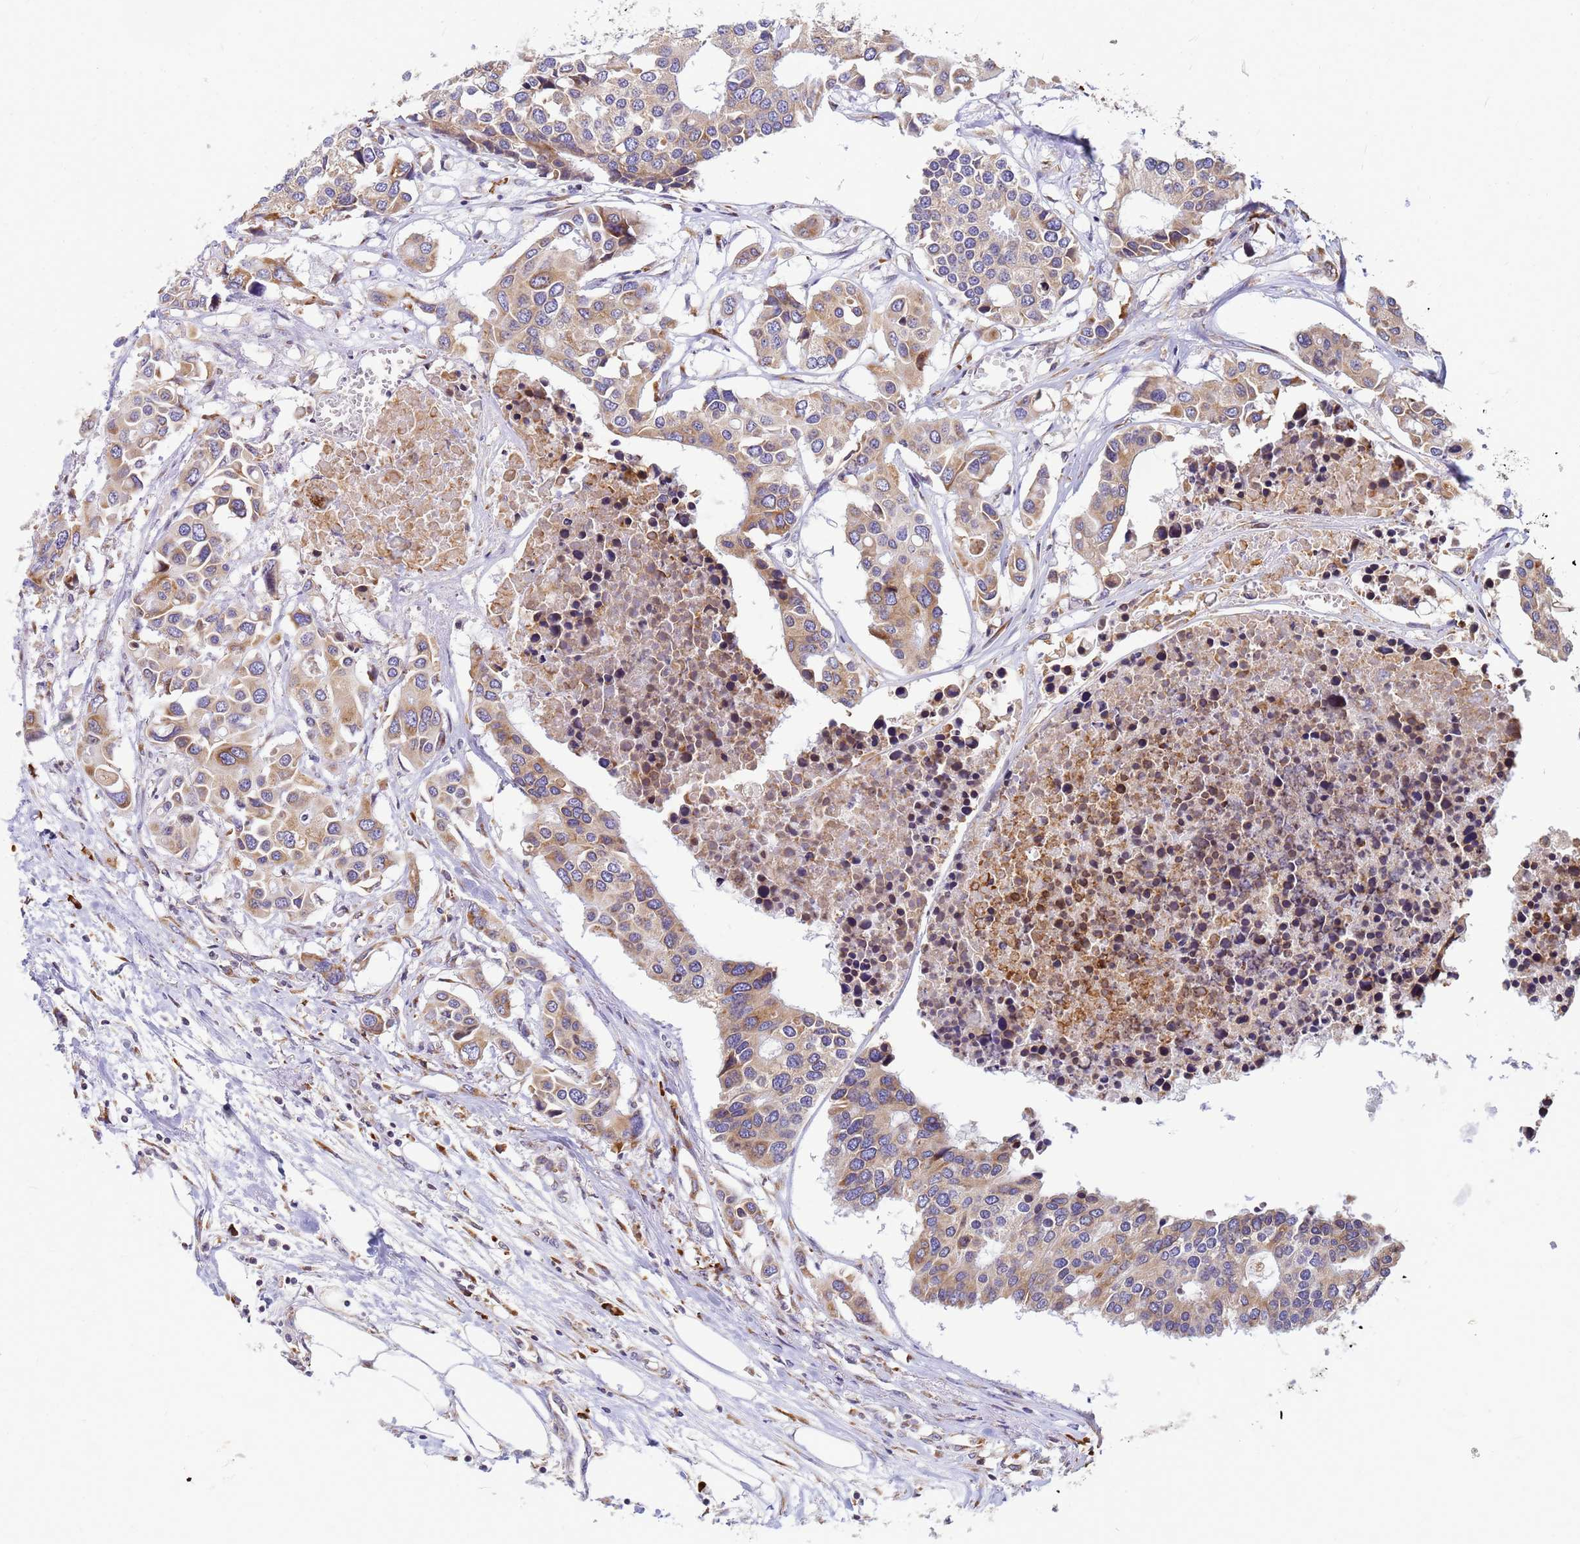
{"staining": {"intensity": "moderate", "quantity": ">75%", "location": "cytoplasmic/membranous"}, "tissue": "colorectal cancer", "cell_type": "Tumor cells", "image_type": "cancer", "snomed": [{"axis": "morphology", "description": "Adenocarcinoma, NOS"}, {"axis": "topography", "description": "Colon"}], "caption": "Immunohistochemical staining of human adenocarcinoma (colorectal) reveals medium levels of moderate cytoplasmic/membranous protein expression in about >75% of tumor cells. The protein is shown in brown color, while the nuclei are stained blue.", "gene": "SSR4", "patient": {"sex": "male", "age": 77}}